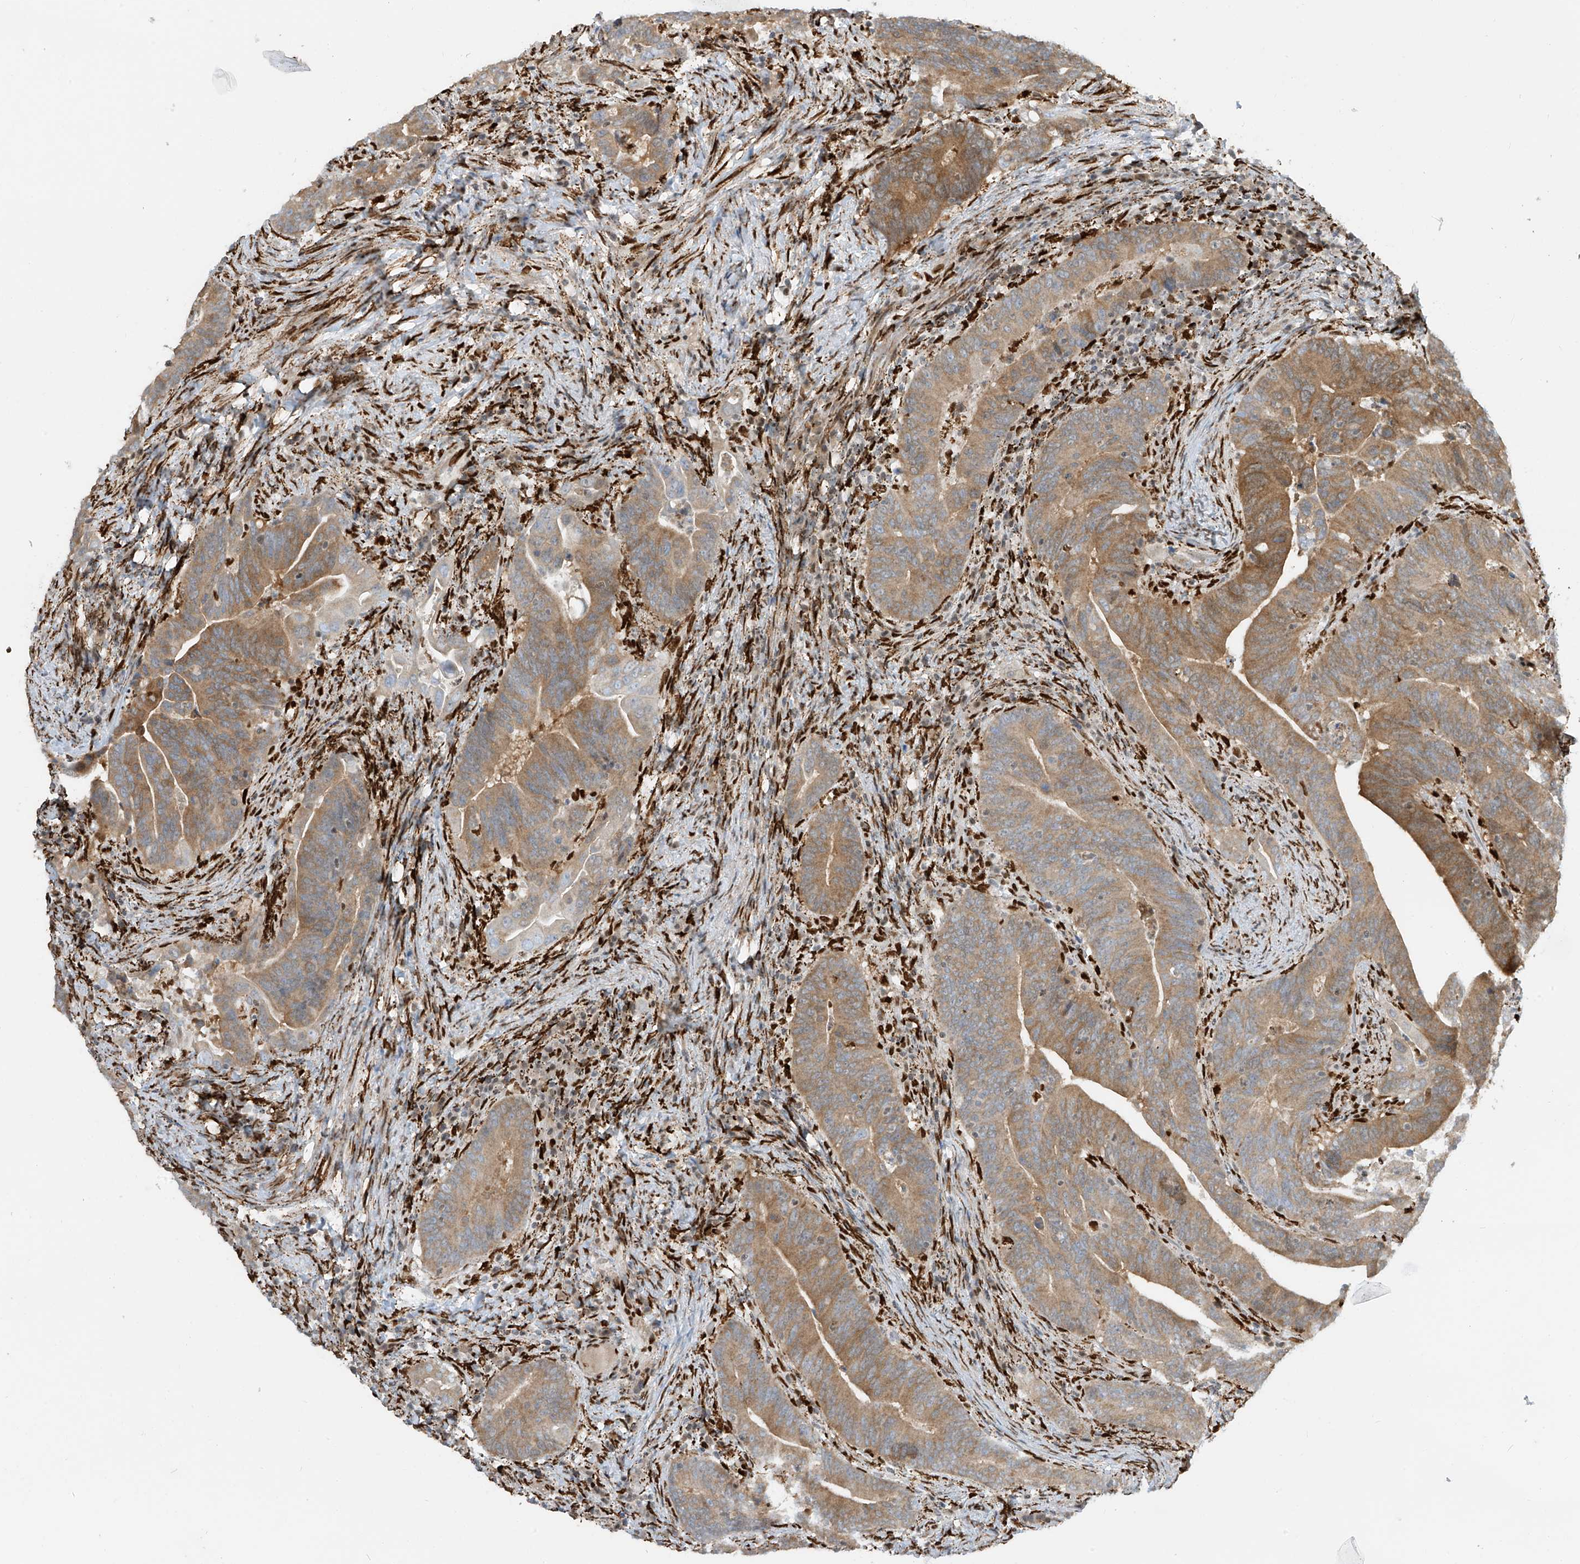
{"staining": {"intensity": "moderate", "quantity": ">75%", "location": "cytoplasmic/membranous"}, "tissue": "colorectal cancer", "cell_type": "Tumor cells", "image_type": "cancer", "snomed": [{"axis": "morphology", "description": "Adenocarcinoma, NOS"}, {"axis": "topography", "description": "Colon"}], "caption": "Immunohistochemical staining of colorectal adenocarcinoma demonstrates moderate cytoplasmic/membranous protein positivity in about >75% of tumor cells. Immunohistochemistry stains the protein of interest in brown and the nuclei are stained blue.", "gene": "PM20D2", "patient": {"sex": "female", "age": 66}}